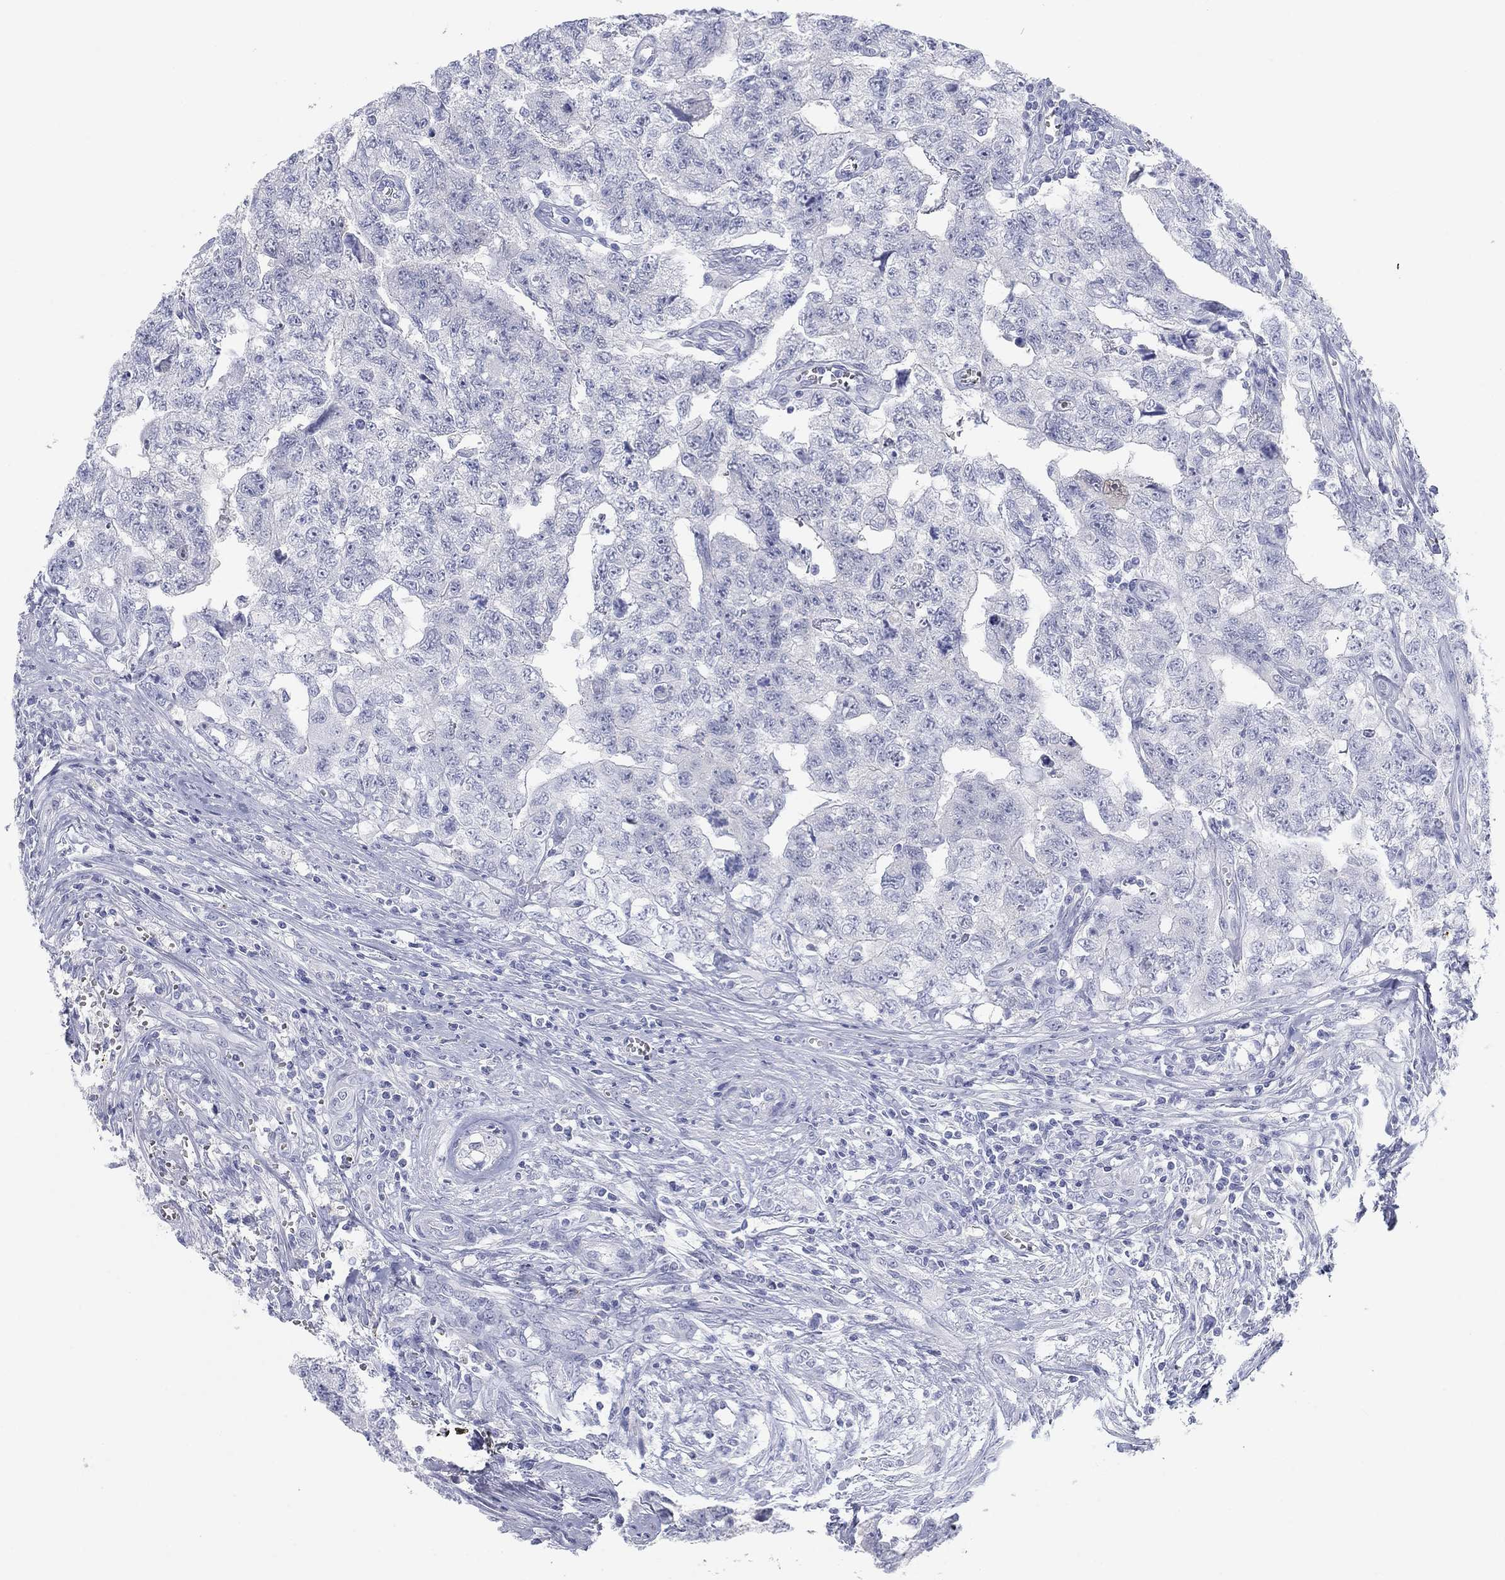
{"staining": {"intensity": "negative", "quantity": "none", "location": "none"}, "tissue": "testis cancer", "cell_type": "Tumor cells", "image_type": "cancer", "snomed": [{"axis": "morphology", "description": "Carcinoma, Embryonal, NOS"}, {"axis": "topography", "description": "Testis"}], "caption": "Testis cancer stained for a protein using IHC exhibits no positivity tumor cells.", "gene": "CALB1", "patient": {"sex": "male", "age": 24}}